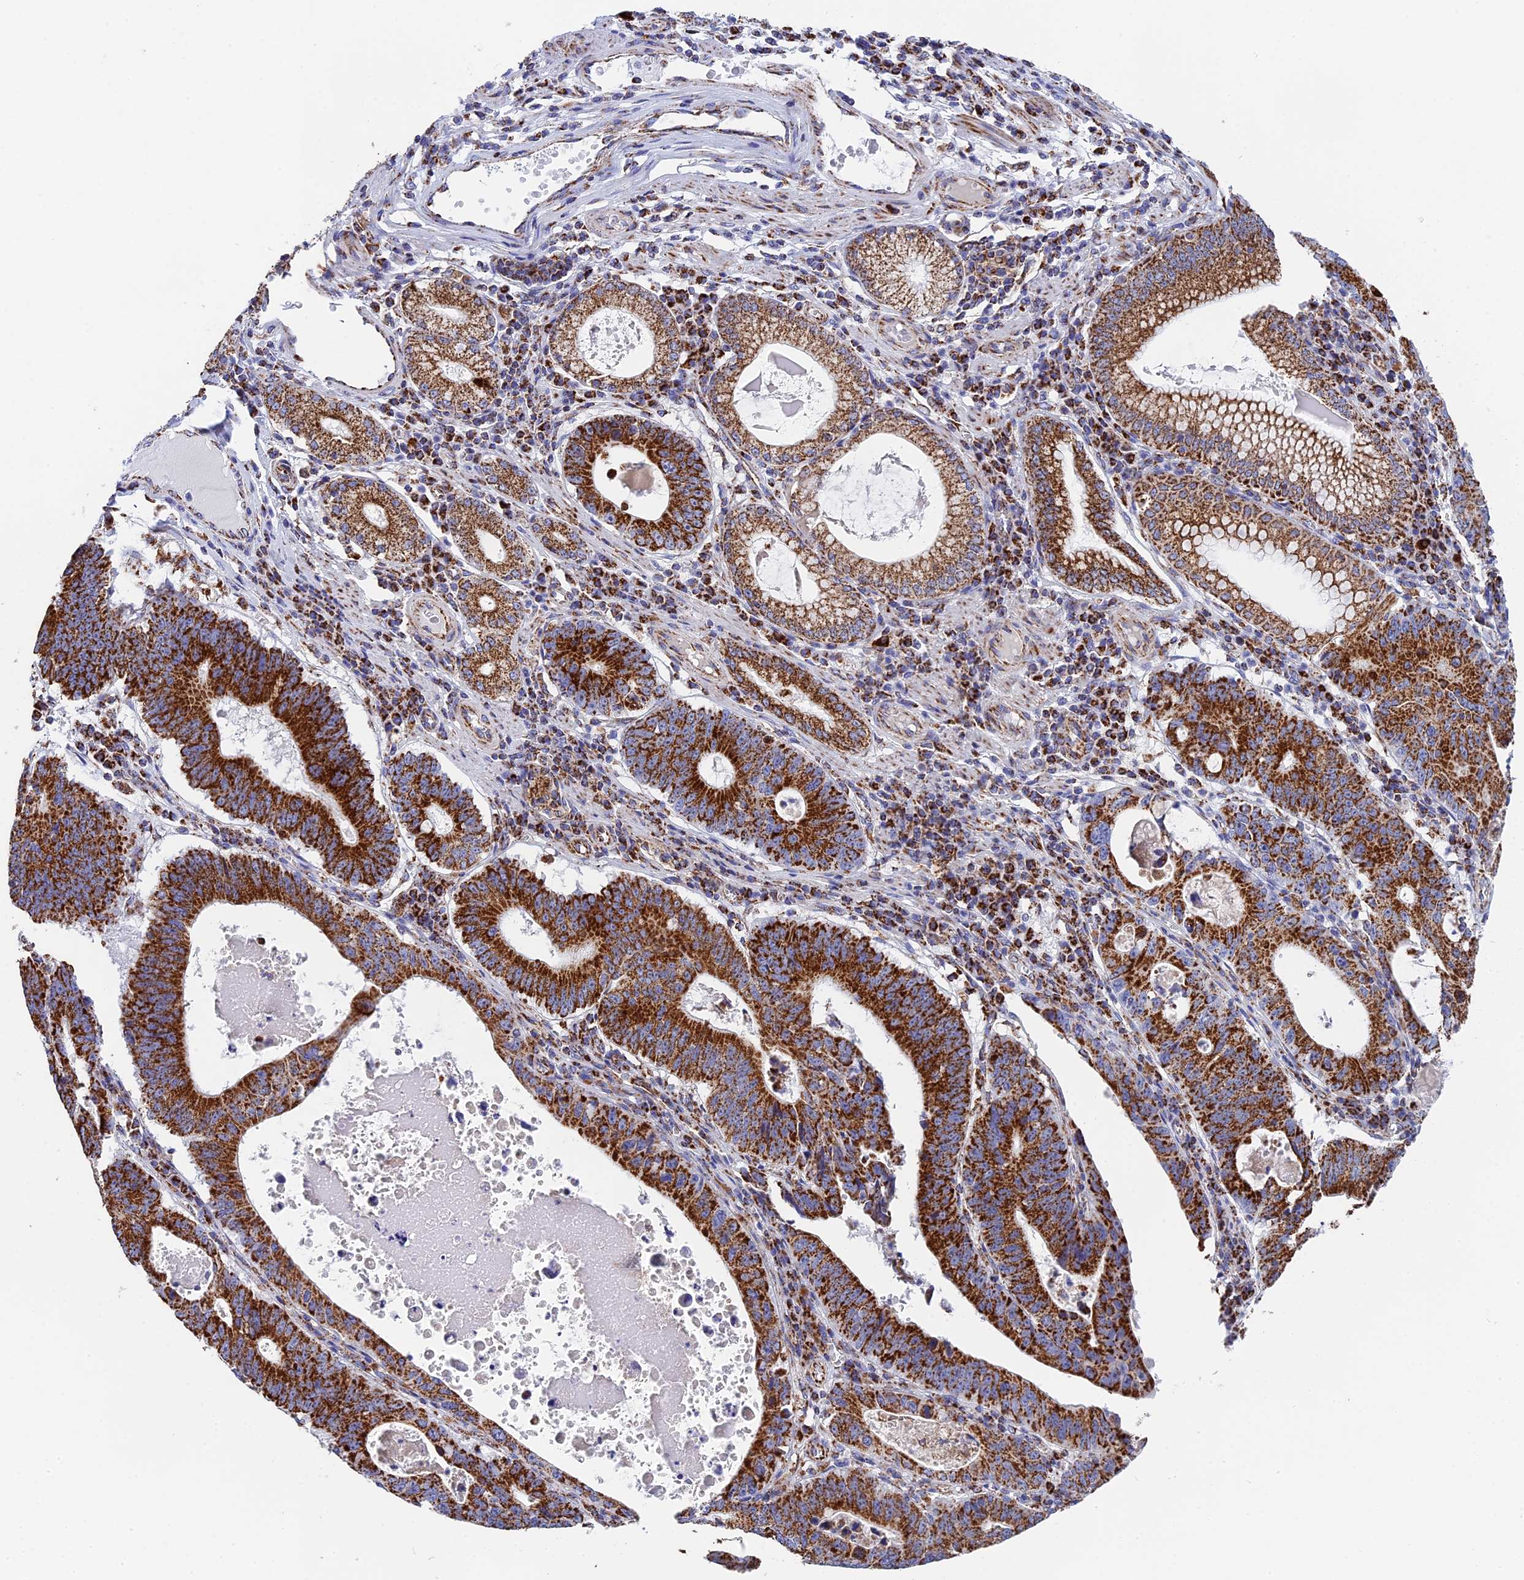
{"staining": {"intensity": "strong", "quantity": ">75%", "location": "cytoplasmic/membranous"}, "tissue": "stomach cancer", "cell_type": "Tumor cells", "image_type": "cancer", "snomed": [{"axis": "morphology", "description": "Adenocarcinoma, NOS"}, {"axis": "topography", "description": "Stomach"}], "caption": "A high-resolution image shows immunohistochemistry staining of stomach adenocarcinoma, which displays strong cytoplasmic/membranous staining in about >75% of tumor cells.", "gene": "NDUFA5", "patient": {"sex": "male", "age": 59}}